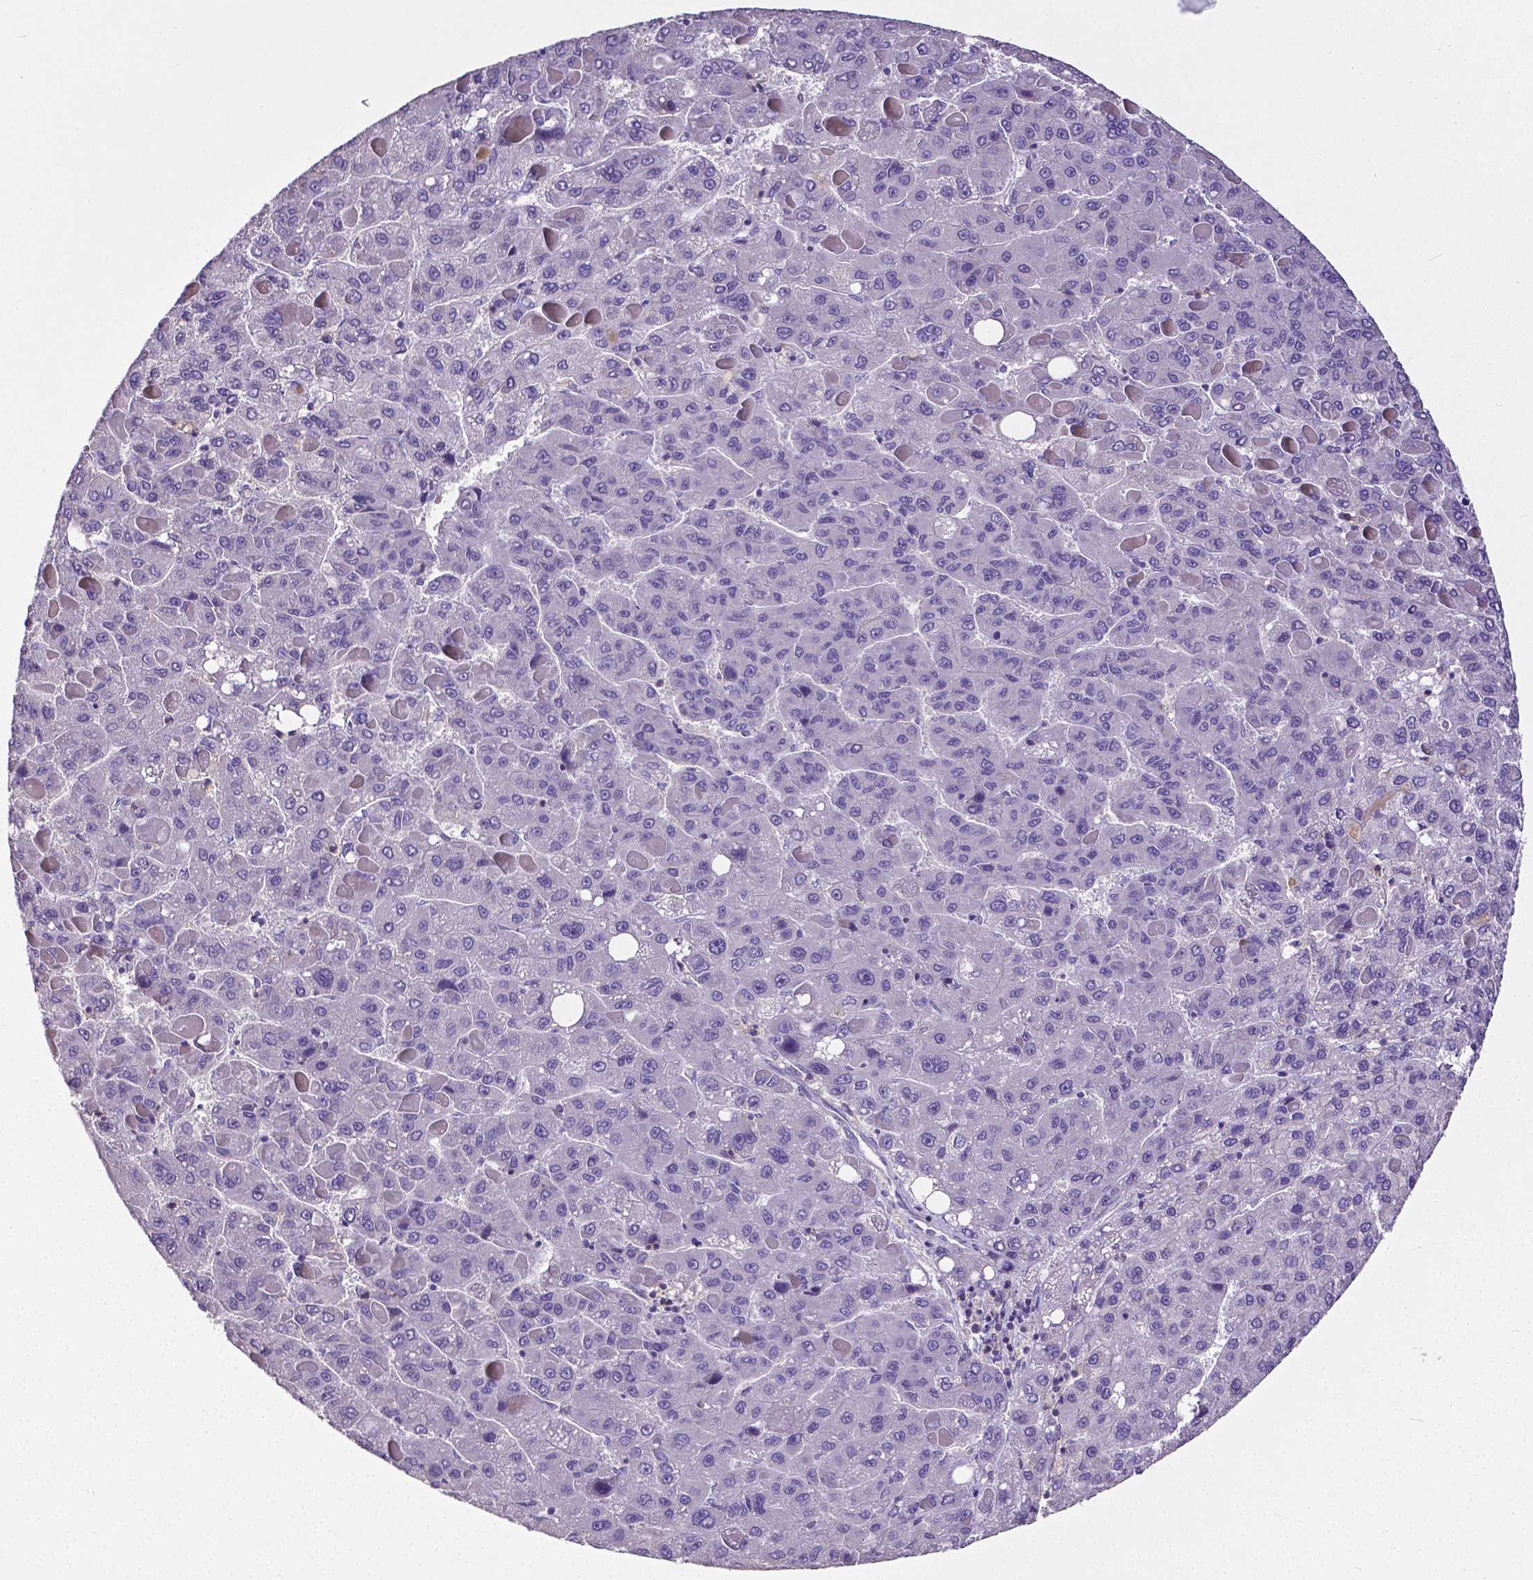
{"staining": {"intensity": "negative", "quantity": "none", "location": "none"}, "tissue": "liver cancer", "cell_type": "Tumor cells", "image_type": "cancer", "snomed": [{"axis": "morphology", "description": "Carcinoma, Hepatocellular, NOS"}, {"axis": "topography", "description": "Liver"}], "caption": "A histopathology image of human liver hepatocellular carcinoma is negative for staining in tumor cells.", "gene": "CD4", "patient": {"sex": "female", "age": 82}}